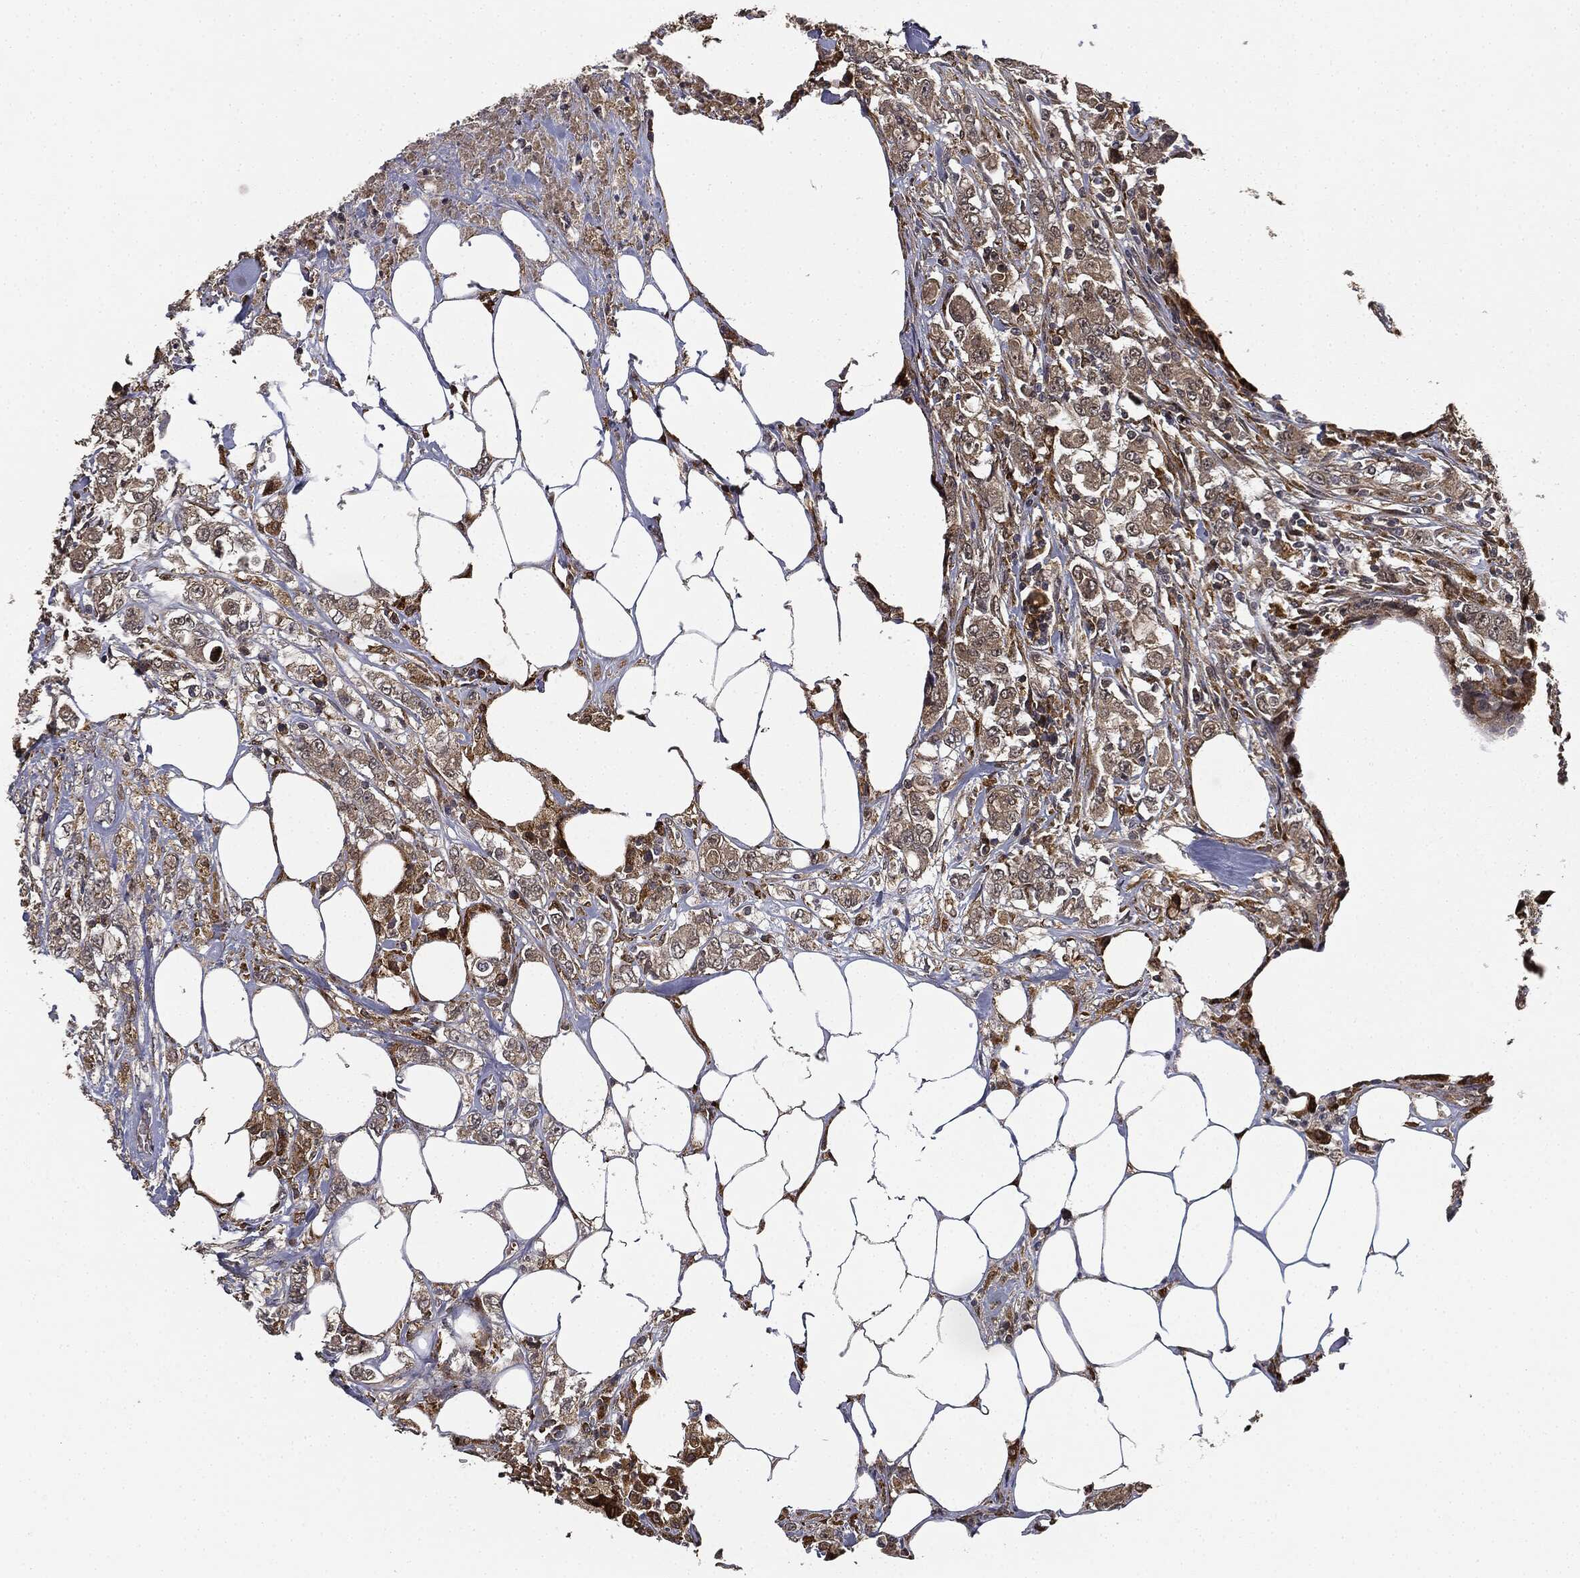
{"staining": {"intensity": "strong", "quantity": ">75%", "location": "cytoplasmic/membranous"}, "tissue": "colorectal cancer", "cell_type": "Tumor cells", "image_type": "cancer", "snomed": [{"axis": "morphology", "description": "Adenocarcinoma, NOS"}, {"axis": "topography", "description": "Colon"}], "caption": "Immunohistochemical staining of human adenocarcinoma (colorectal) exhibits high levels of strong cytoplasmic/membranous expression in about >75% of tumor cells. Using DAB (brown) and hematoxylin (blue) stains, captured at high magnification using brightfield microscopy.", "gene": "MIER2", "patient": {"sex": "female", "age": 48}}